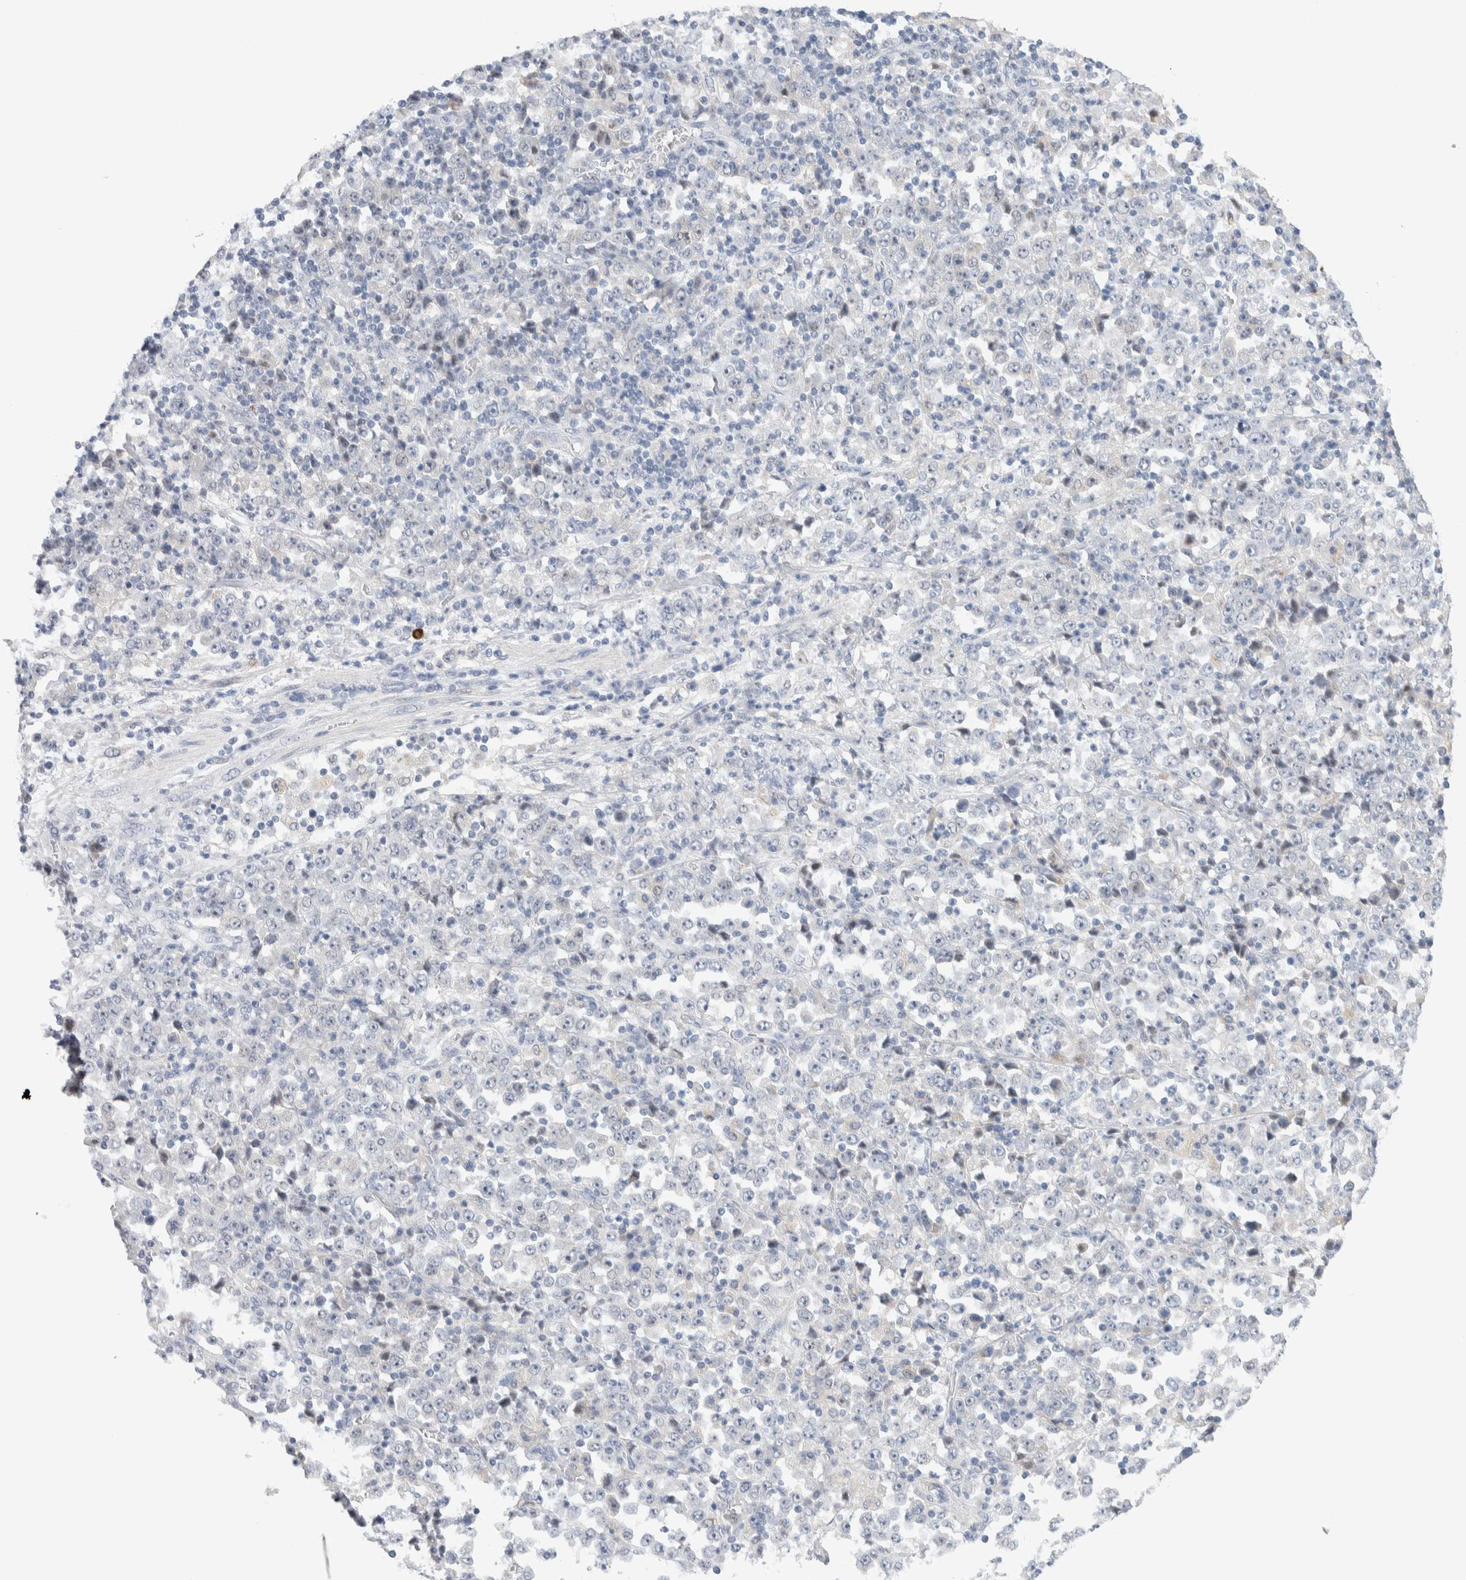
{"staining": {"intensity": "negative", "quantity": "none", "location": "none"}, "tissue": "stomach cancer", "cell_type": "Tumor cells", "image_type": "cancer", "snomed": [{"axis": "morphology", "description": "Normal tissue, NOS"}, {"axis": "morphology", "description": "Adenocarcinoma, NOS"}, {"axis": "topography", "description": "Stomach, upper"}, {"axis": "topography", "description": "Stomach"}], "caption": "Stomach cancer was stained to show a protein in brown. There is no significant expression in tumor cells.", "gene": "DNAJB6", "patient": {"sex": "male", "age": 59}}